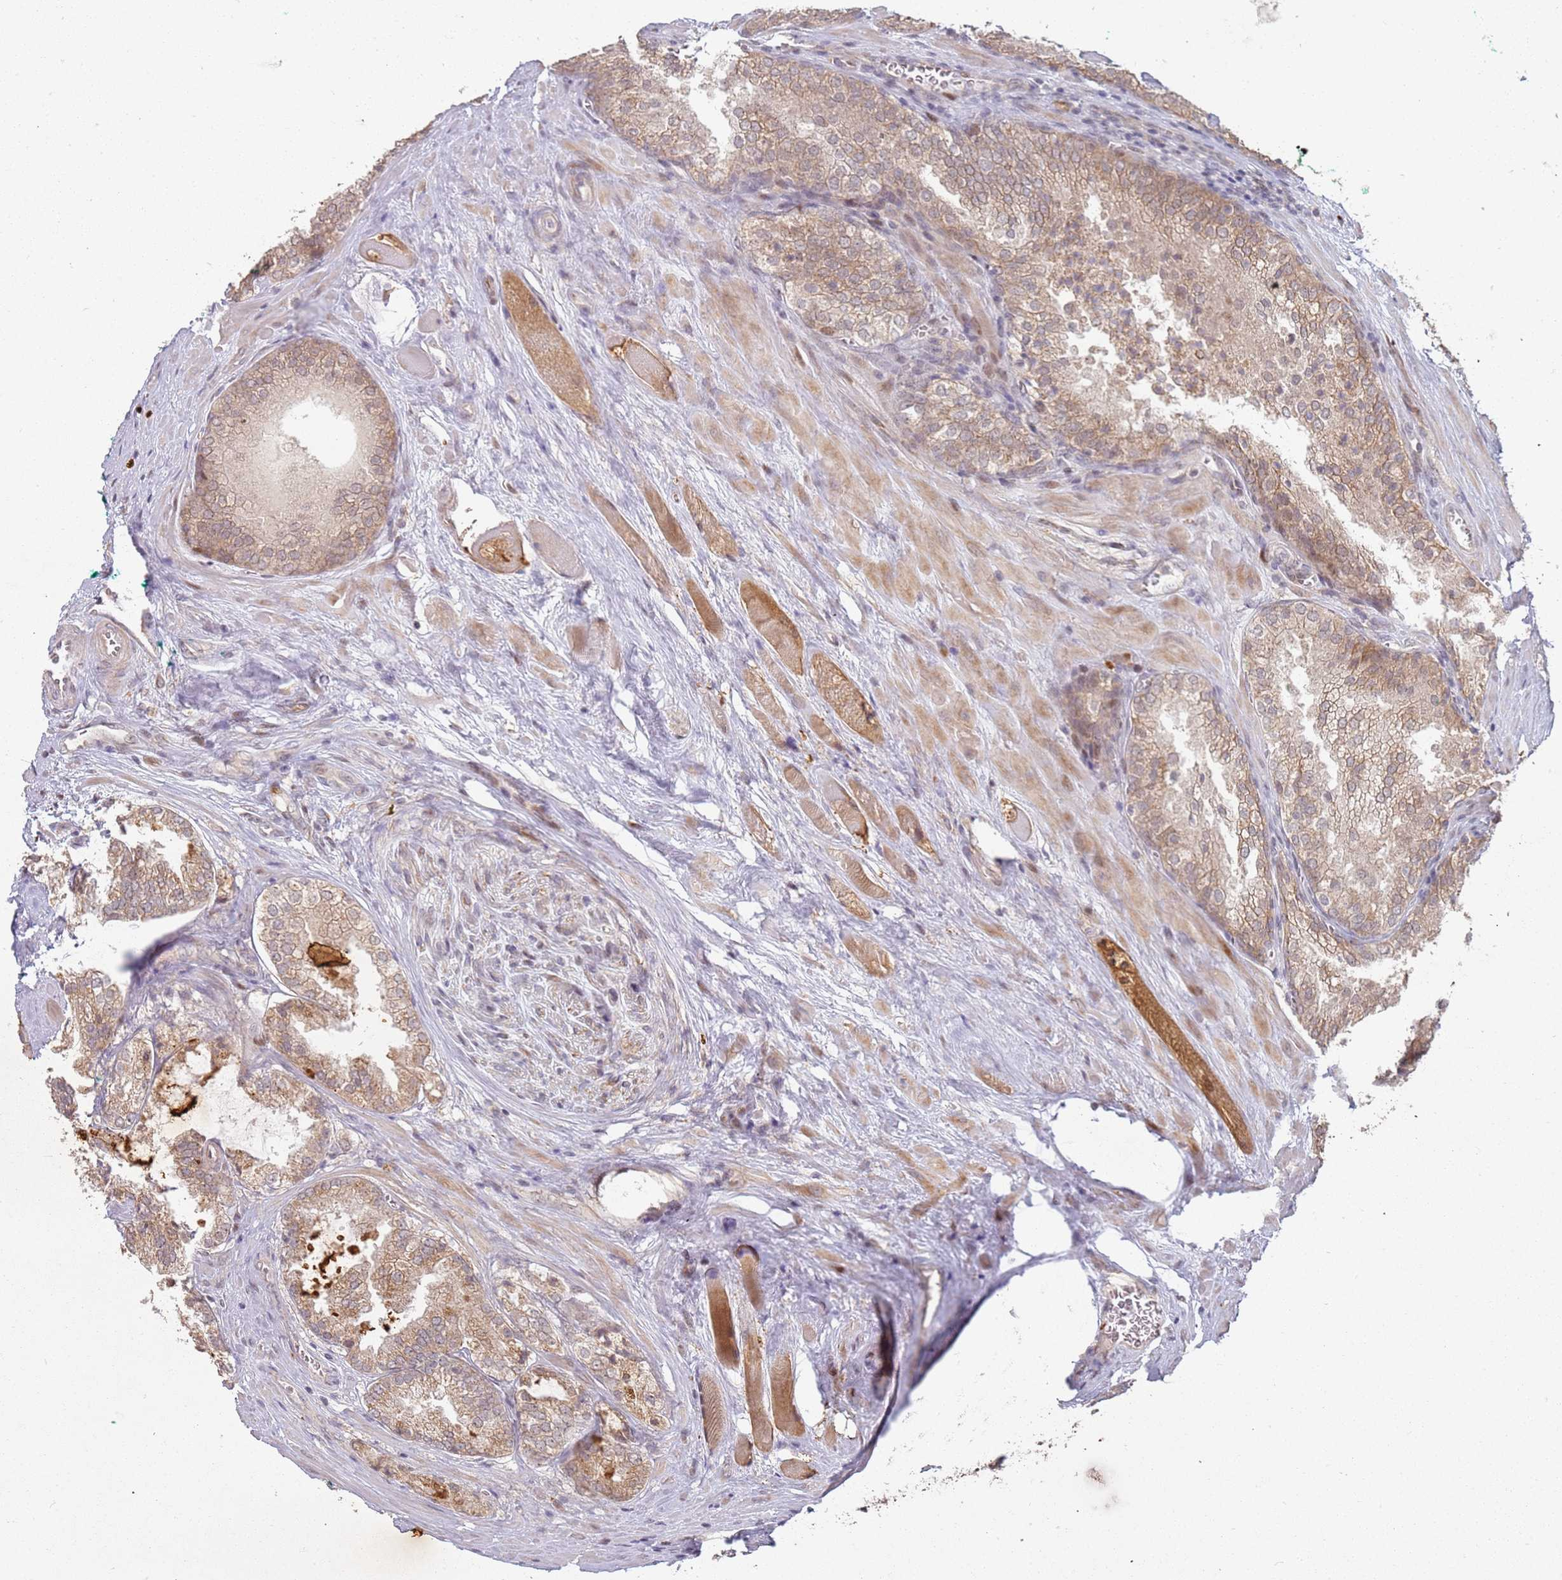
{"staining": {"intensity": "weak", "quantity": ">75%", "location": "cytoplasmic/membranous"}, "tissue": "prostate cancer", "cell_type": "Tumor cells", "image_type": "cancer", "snomed": [{"axis": "morphology", "description": "Adenocarcinoma, Low grade"}, {"axis": "topography", "description": "Prostate"}], "caption": "A brown stain highlights weak cytoplasmic/membranous expression of a protein in prostate cancer tumor cells.", "gene": "MPEG1", "patient": {"sex": "male", "age": 67}}